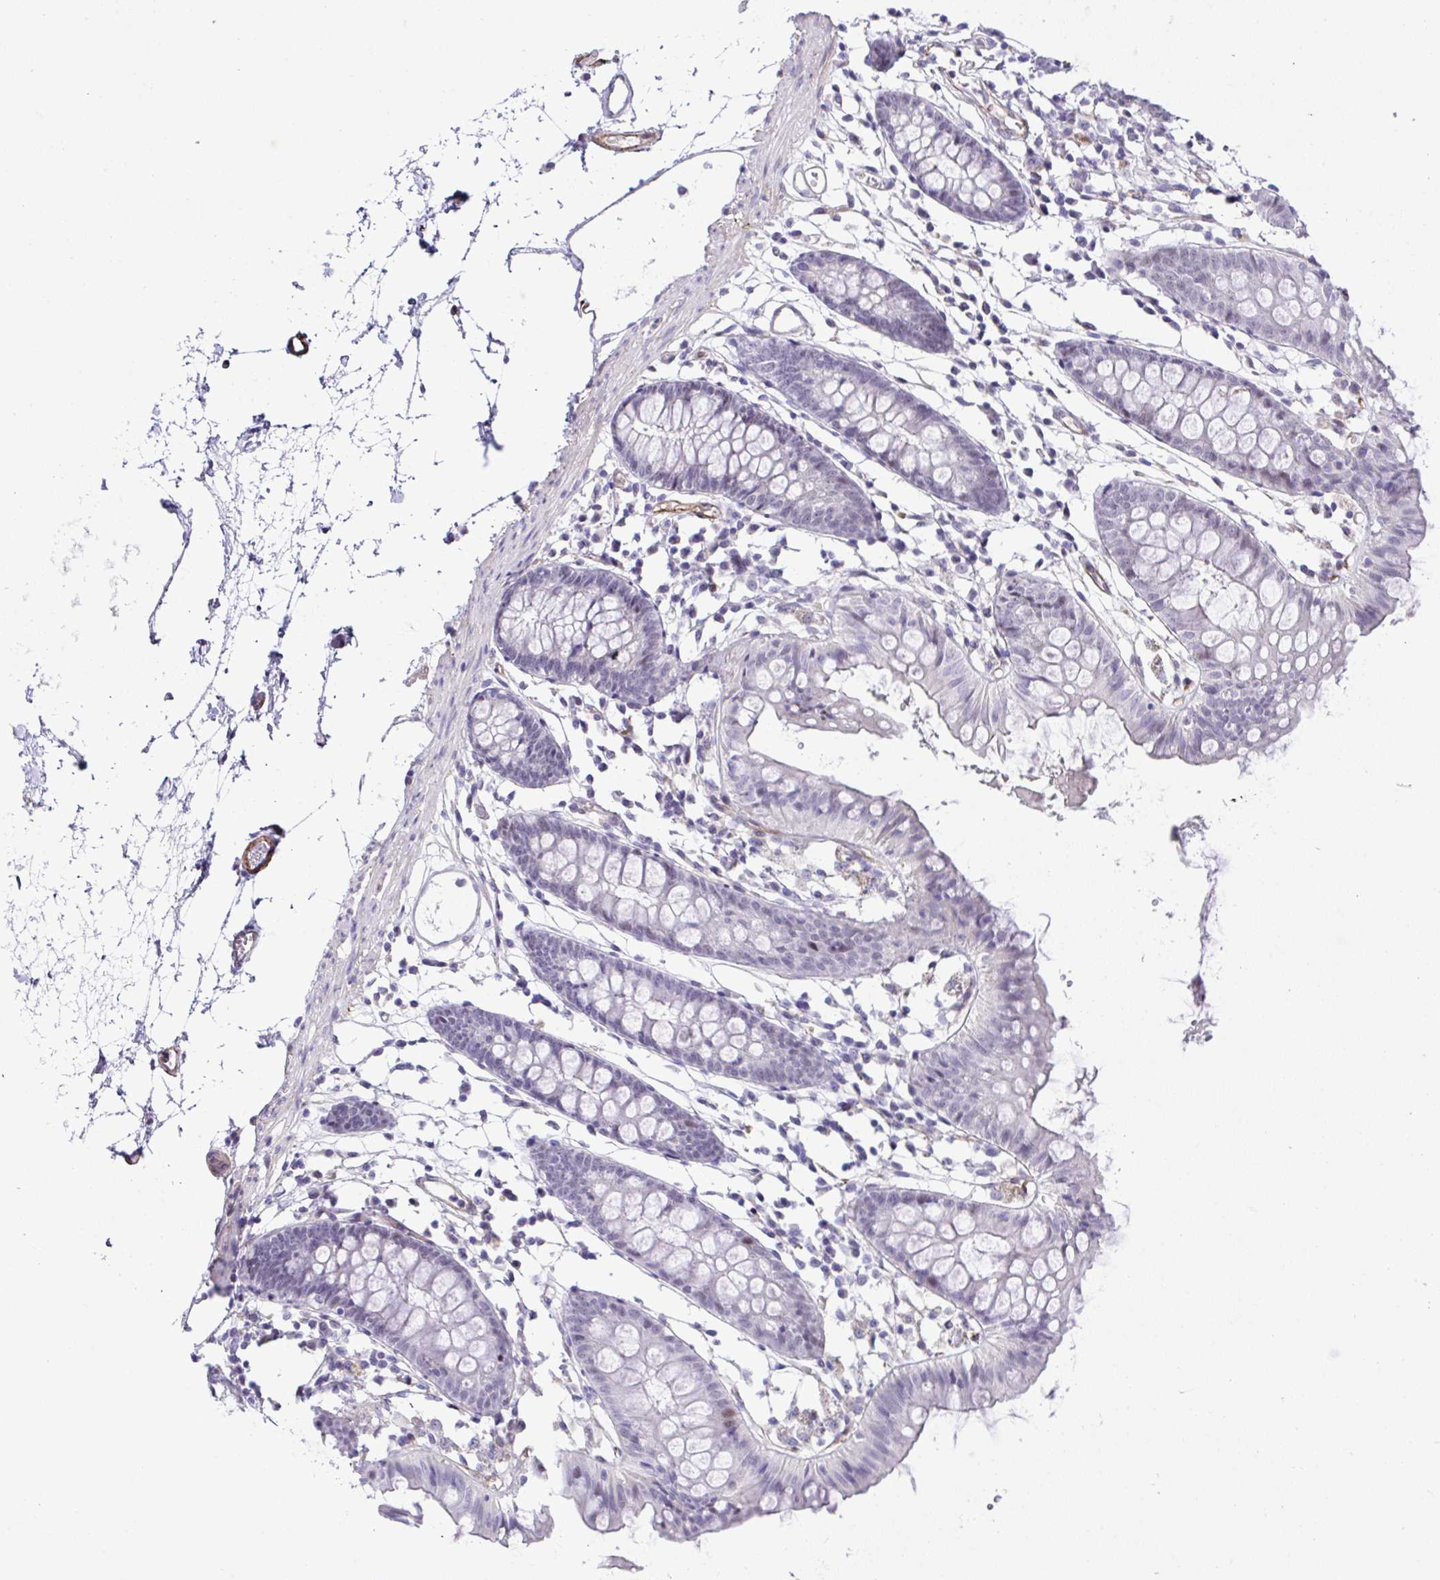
{"staining": {"intensity": "strong", "quantity": ">75%", "location": "cytoplasmic/membranous"}, "tissue": "colon", "cell_type": "Endothelial cells", "image_type": "normal", "snomed": [{"axis": "morphology", "description": "Normal tissue, NOS"}, {"axis": "topography", "description": "Colon"}], "caption": "Strong cytoplasmic/membranous staining is appreciated in approximately >75% of endothelial cells in benign colon.", "gene": "FBXO34", "patient": {"sex": "female", "age": 84}}